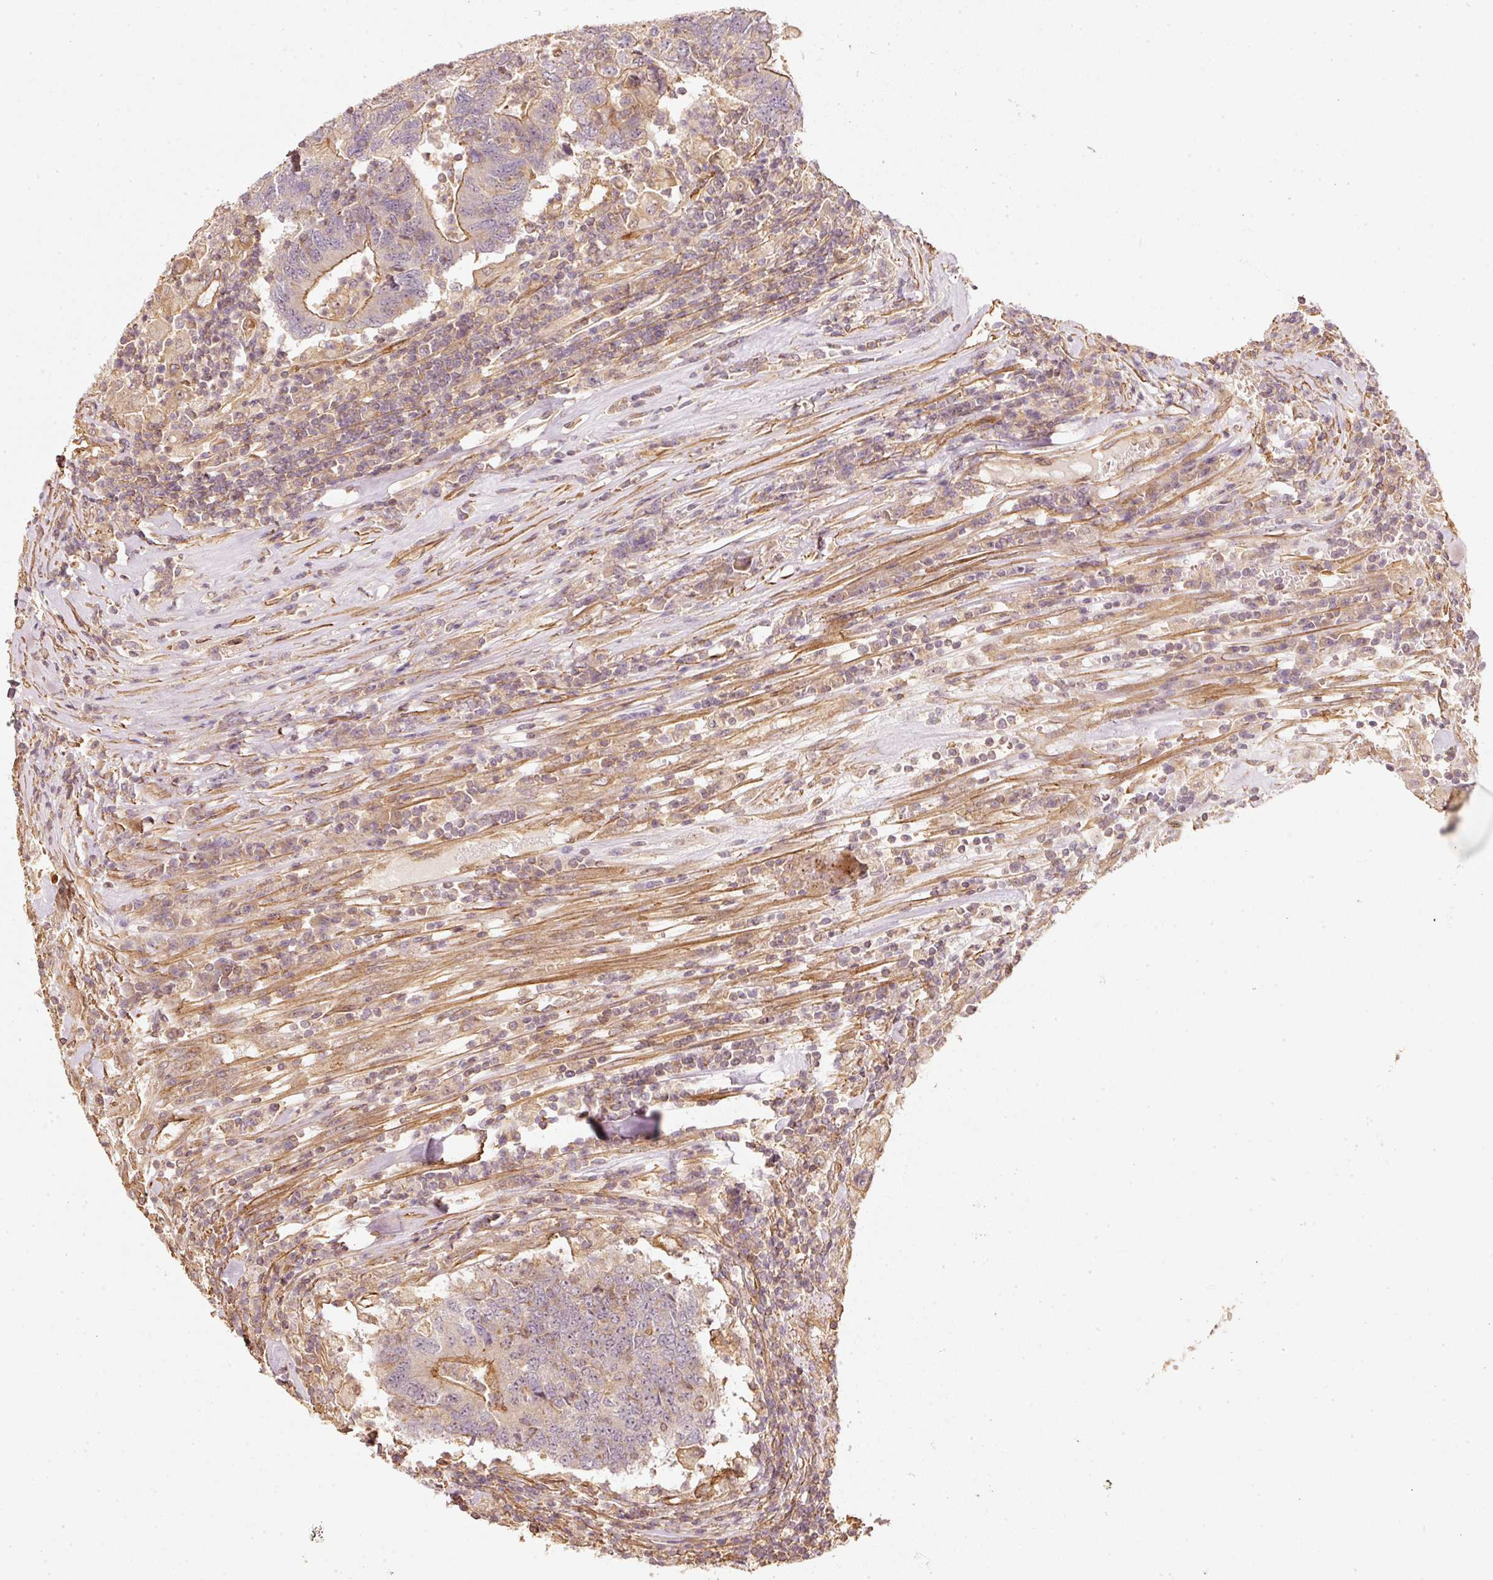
{"staining": {"intensity": "moderate", "quantity": "25%-75%", "location": "cytoplasmic/membranous"}, "tissue": "colorectal cancer", "cell_type": "Tumor cells", "image_type": "cancer", "snomed": [{"axis": "morphology", "description": "Adenocarcinoma, NOS"}, {"axis": "topography", "description": "Colon"}], "caption": "Colorectal cancer tissue shows moderate cytoplasmic/membranous positivity in about 25%-75% of tumor cells, visualized by immunohistochemistry. The staining was performed using DAB to visualize the protein expression in brown, while the nuclei were stained in blue with hematoxylin (Magnification: 20x).", "gene": "CEP95", "patient": {"sex": "female", "age": 48}}